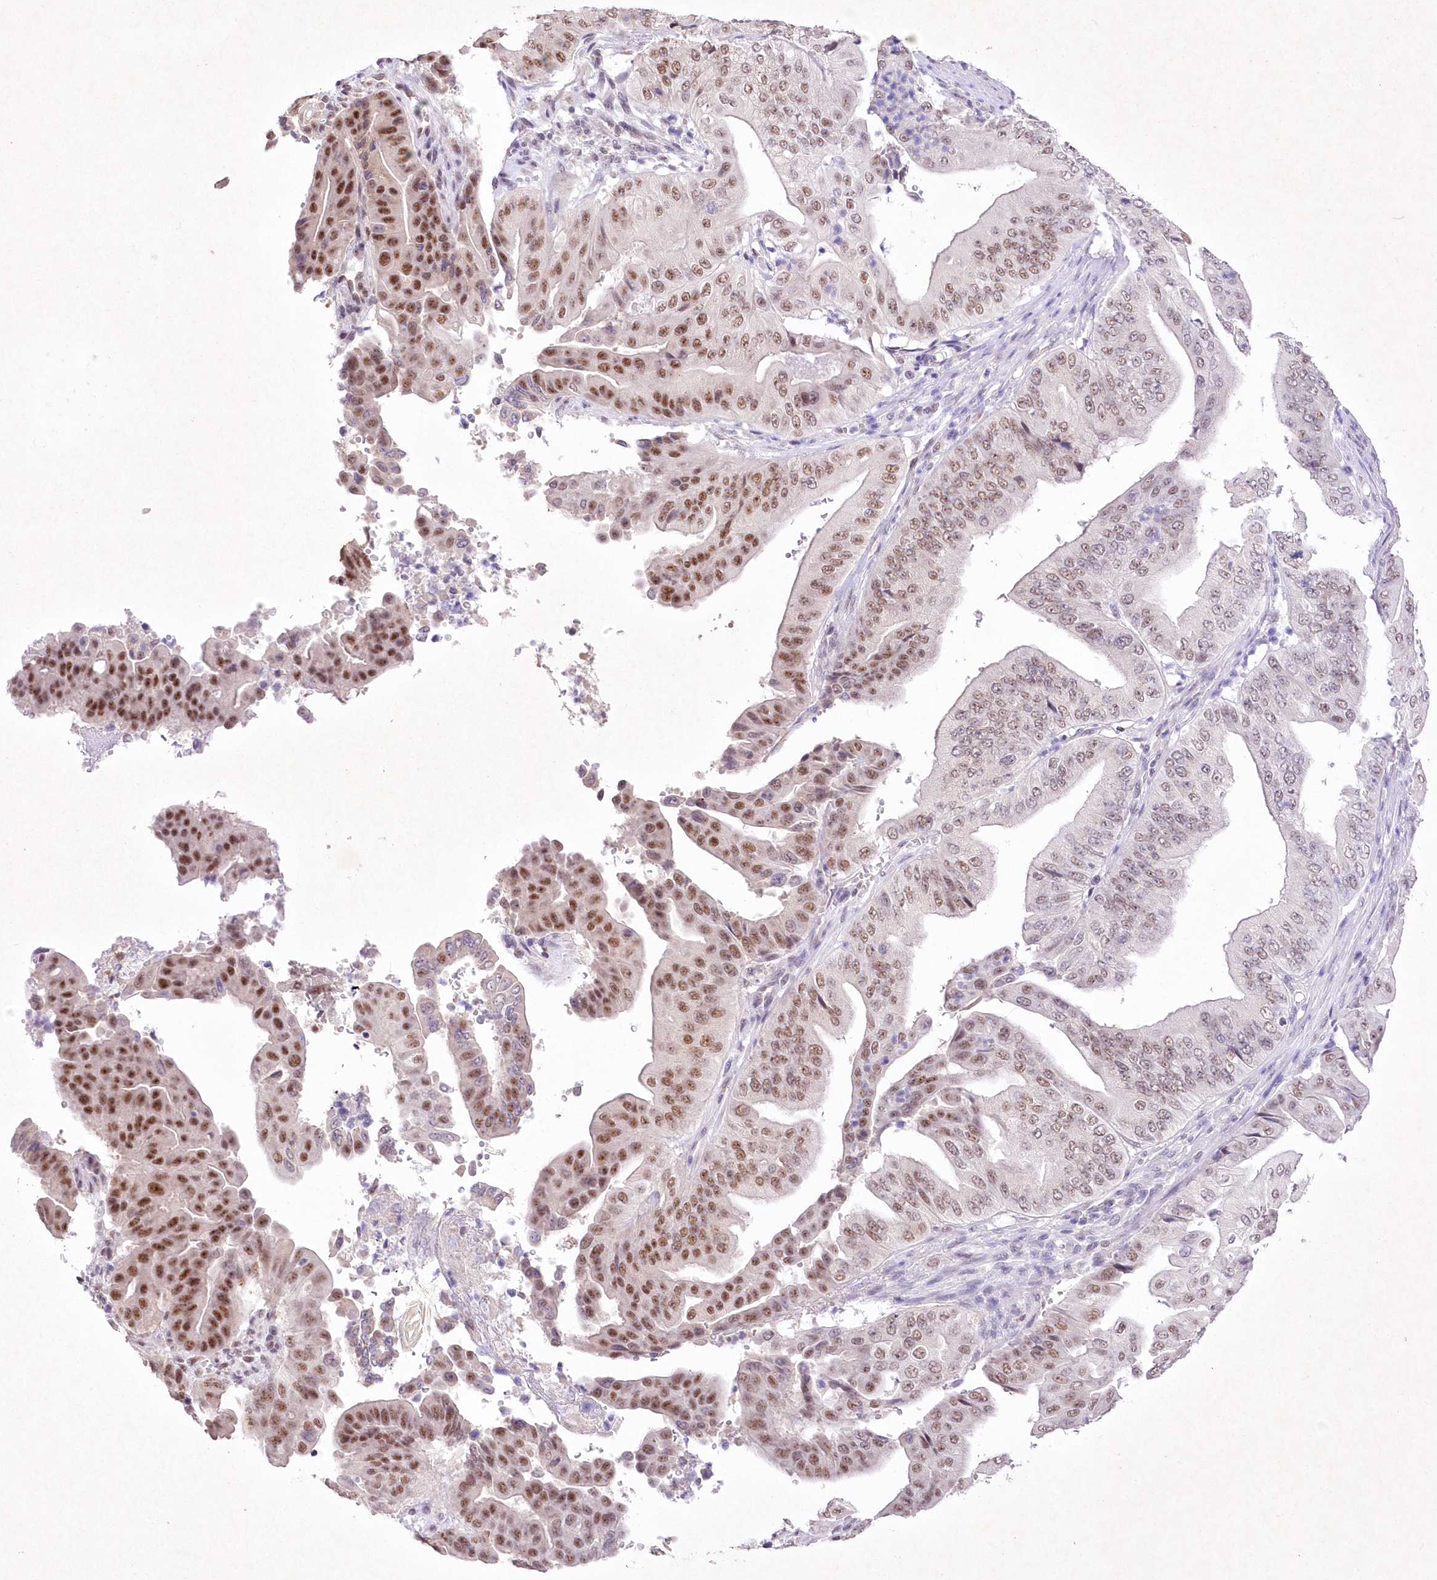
{"staining": {"intensity": "strong", "quantity": "25%-75%", "location": "nuclear"}, "tissue": "pancreatic cancer", "cell_type": "Tumor cells", "image_type": "cancer", "snomed": [{"axis": "morphology", "description": "Adenocarcinoma, NOS"}, {"axis": "topography", "description": "Pancreas"}], "caption": "Immunohistochemistry (IHC) of pancreatic cancer exhibits high levels of strong nuclear expression in approximately 25%-75% of tumor cells.", "gene": "RBM27", "patient": {"sex": "female", "age": 77}}